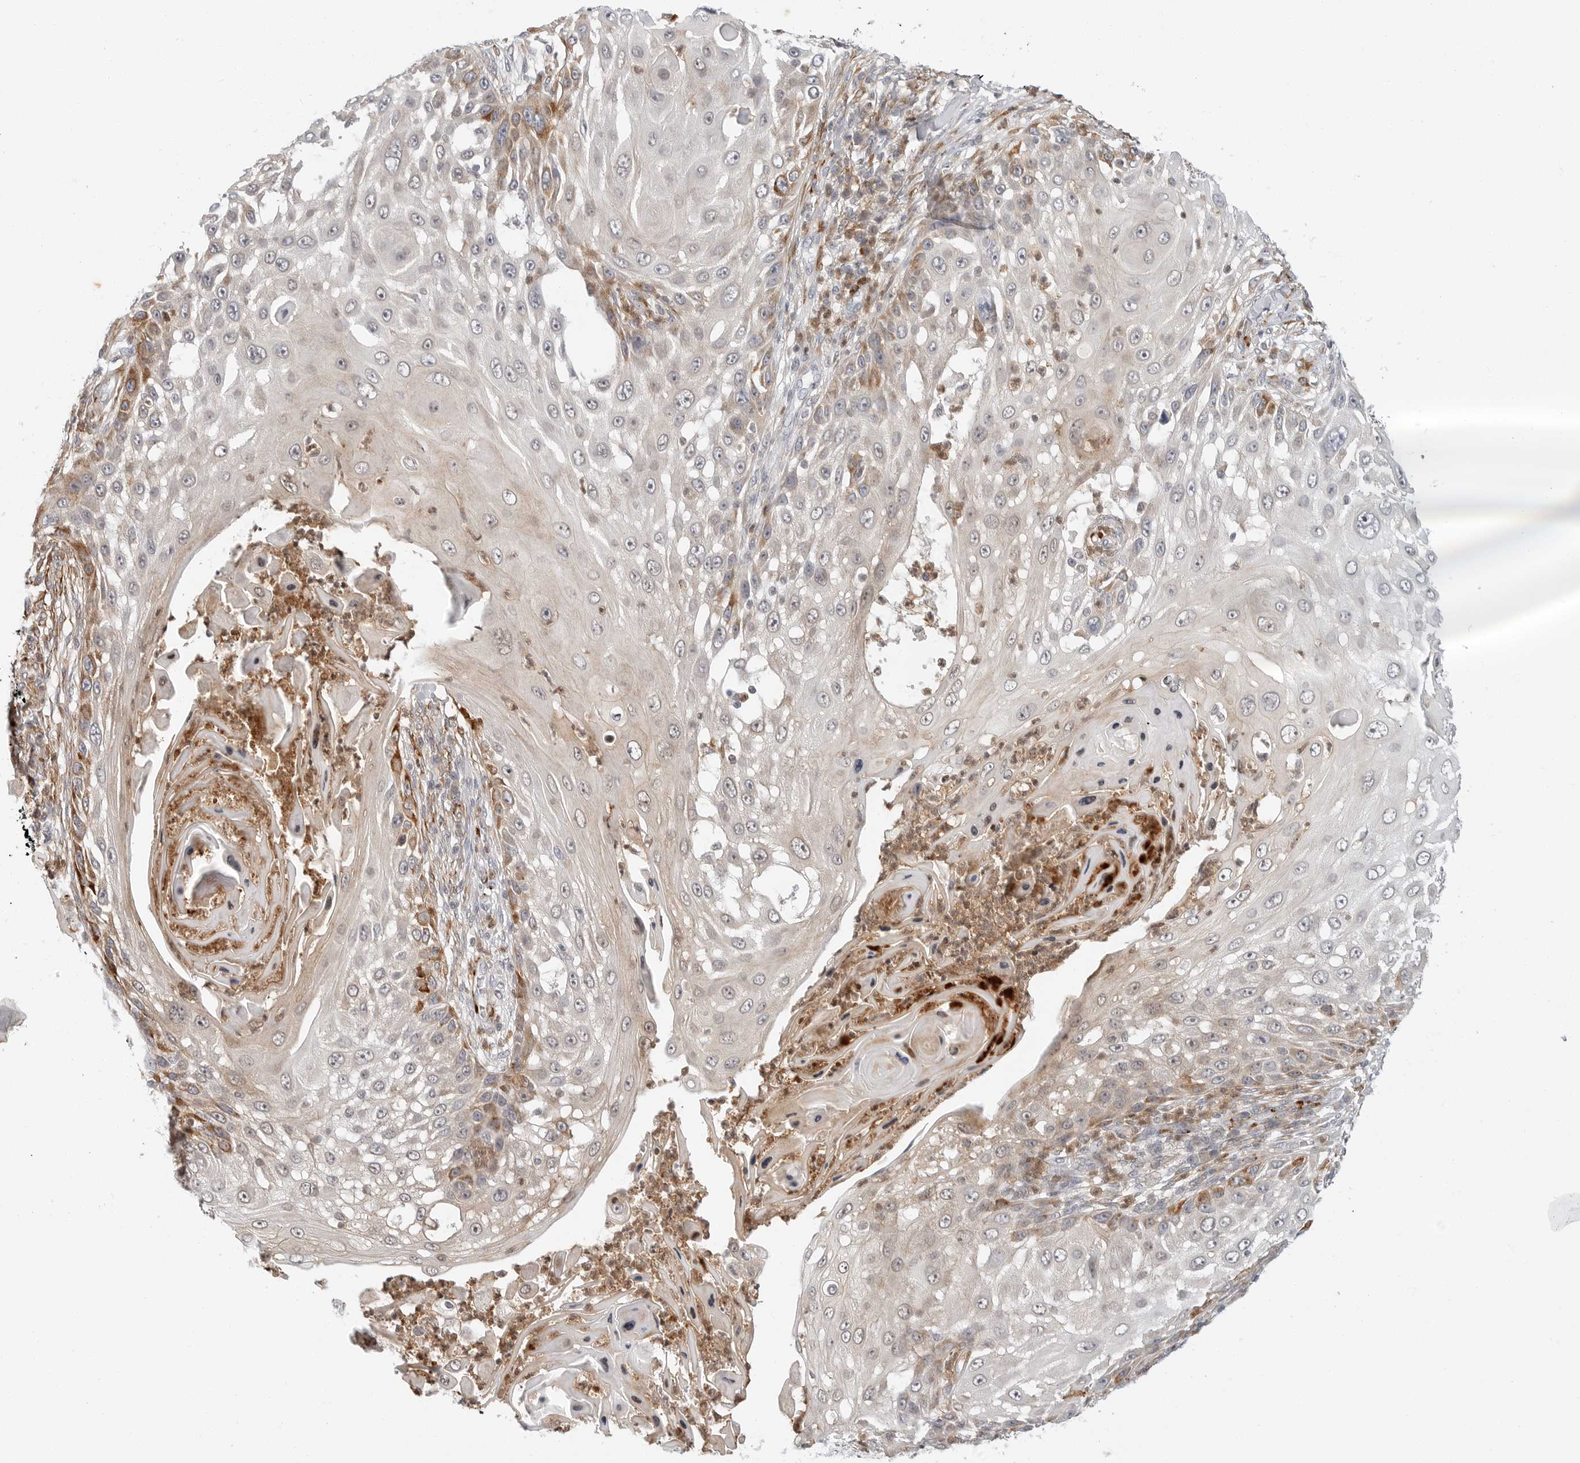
{"staining": {"intensity": "strong", "quantity": "<25%", "location": "cytoplasmic/membranous"}, "tissue": "skin cancer", "cell_type": "Tumor cells", "image_type": "cancer", "snomed": [{"axis": "morphology", "description": "Squamous cell carcinoma, NOS"}, {"axis": "topography", "description": "Skin"}], "caption": "Immunohistochemistry (IHC) of skin cancer demonstrates medium levels of strong cytoplasmic/membranous positivity in about <25% of tumor cells.", "gene": "C1QTNF1", "patient": {"sex": "female", "age": 44}}